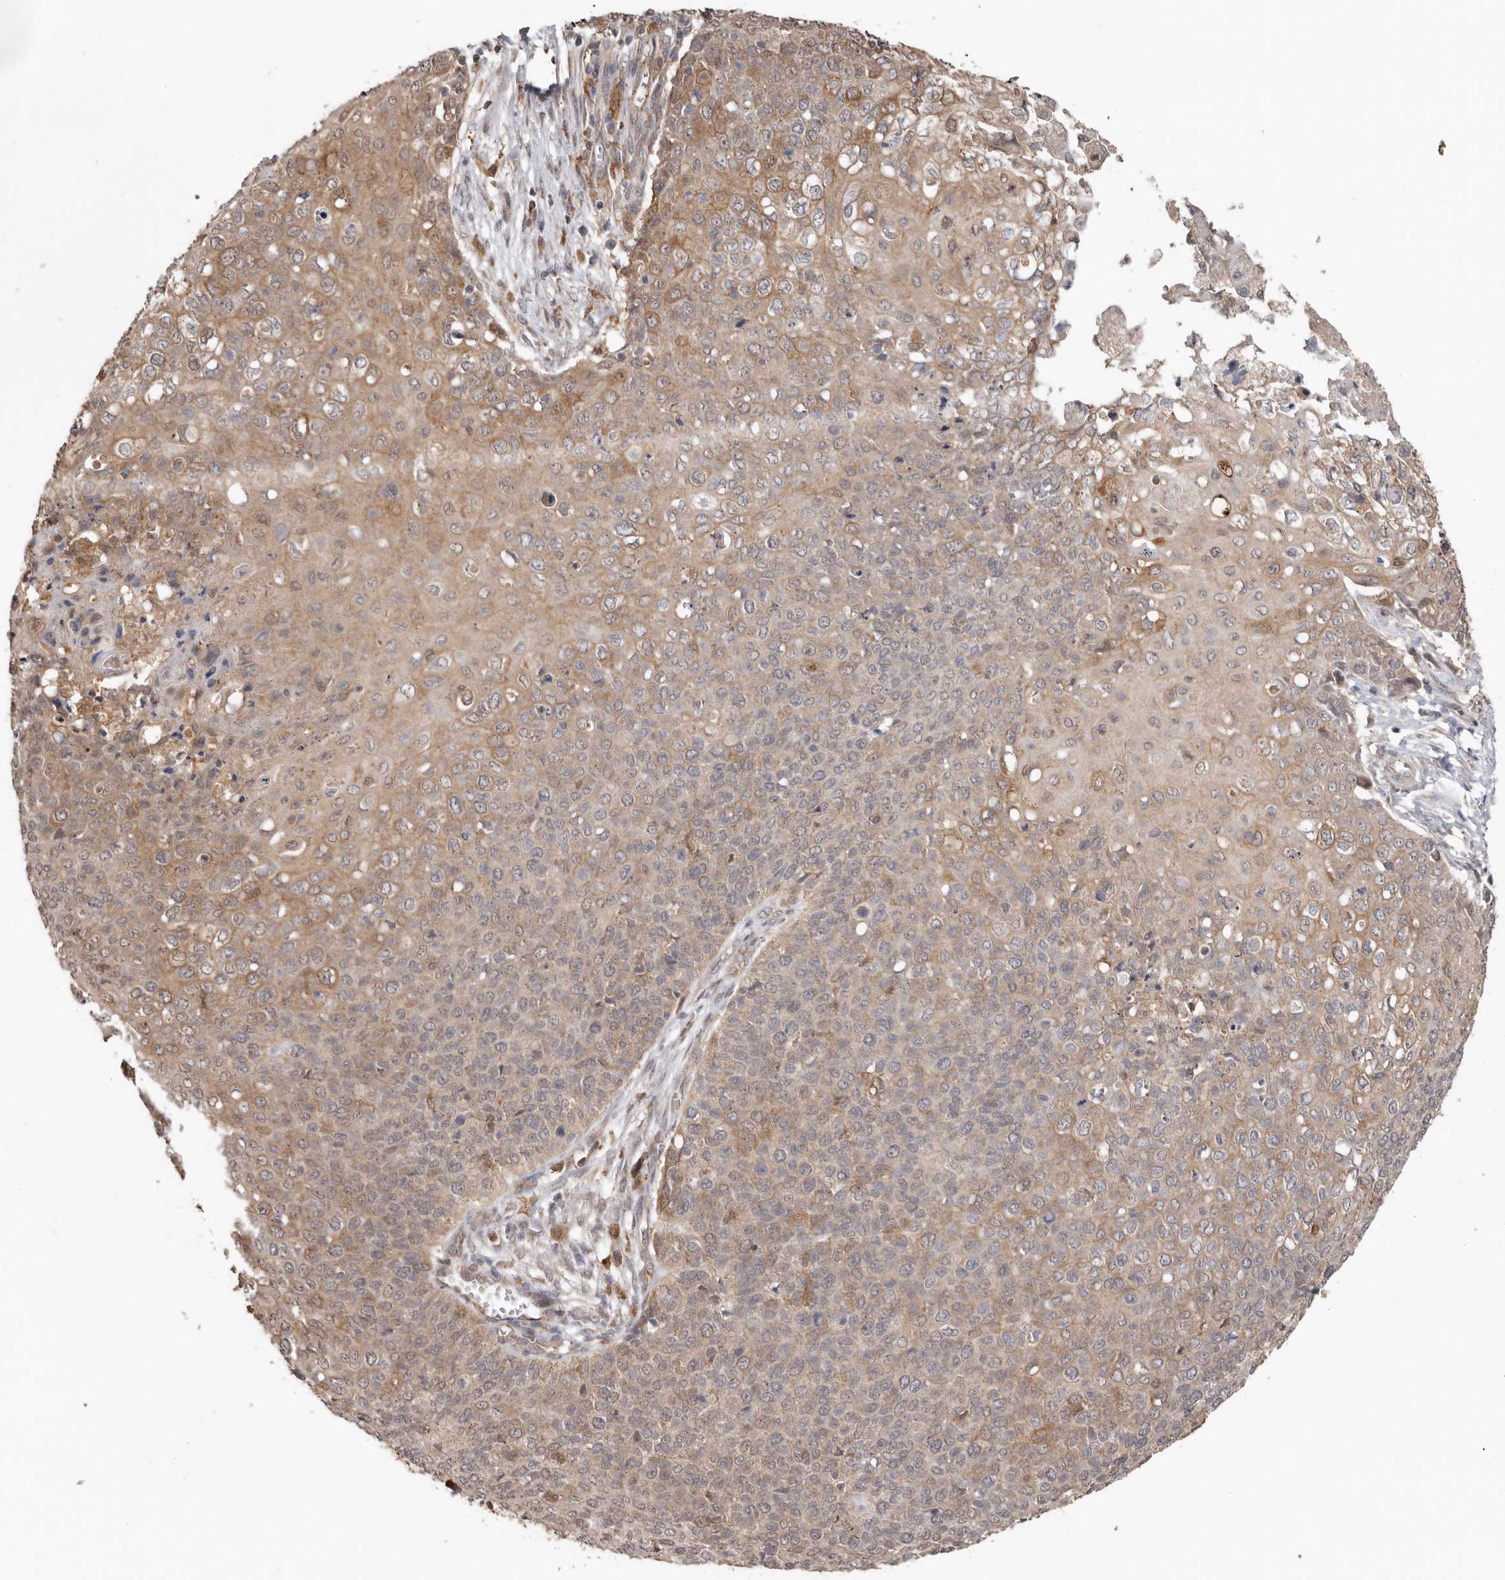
{"staining": {"intensity": "moderate", "quantity": ">75%", "location": "cytoplasmic/membranous"}, "tissue": "cervical cancer", "cell_type": "Tumor cells", "image_type": "cancer", "snomed": [{"axis": "morphology", "description": "Squamous cell carcinoma, NOS"}, {"axis": "topography", "description": "Cervix"}], "caption": "Tumor cells demonstrate medium levels of moderate cytoplasmic/membranous staining in approximately >75% of cells in human cervical squamous cell carcinoma.", "gene": "RSPO2", "patient": {"sex": "female", "age": 39}}